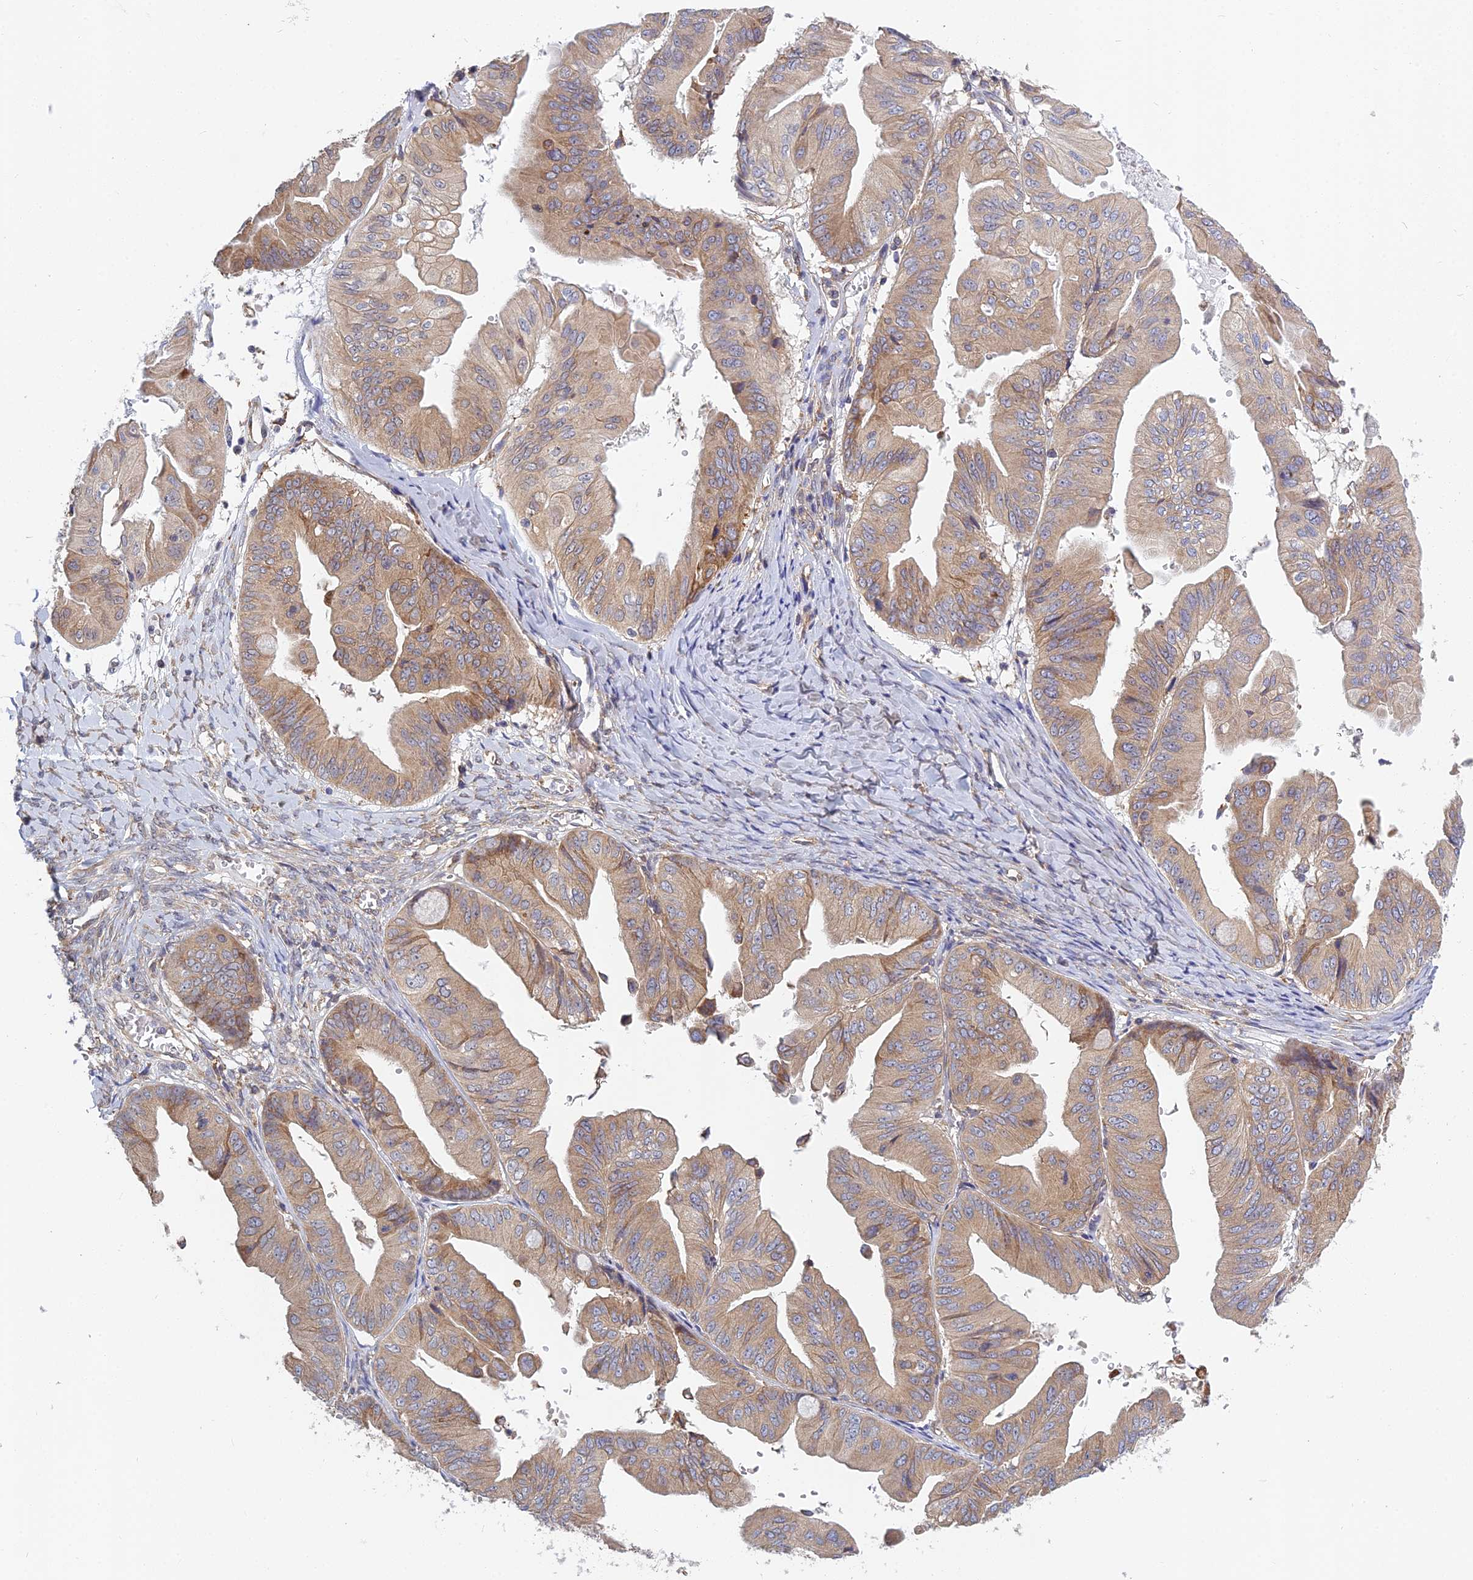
{"staining": {"intensity": "moderate", "quantity": ">75%", "location": "cytoplasmic/membranous"}, "tissue": "ovarian cancer", "cell_type": "Tumor cells", "image_type": "cancer", "snomed": [{"axis": "morphology", "description": "Cystadenocarcinoma, mucinous, NOS"}, {"axis": "topography", "description": "Ovary"}], "caption": "Protein expression analysis of human ovarian cancer (mucinous cystadenocarcinoma) reveals moderate cytoplasmic/membranous staining in approximately >75% of tumor cells.", "gene": "KIAA1143", "patient": {"sex": "female", "age": 61}}